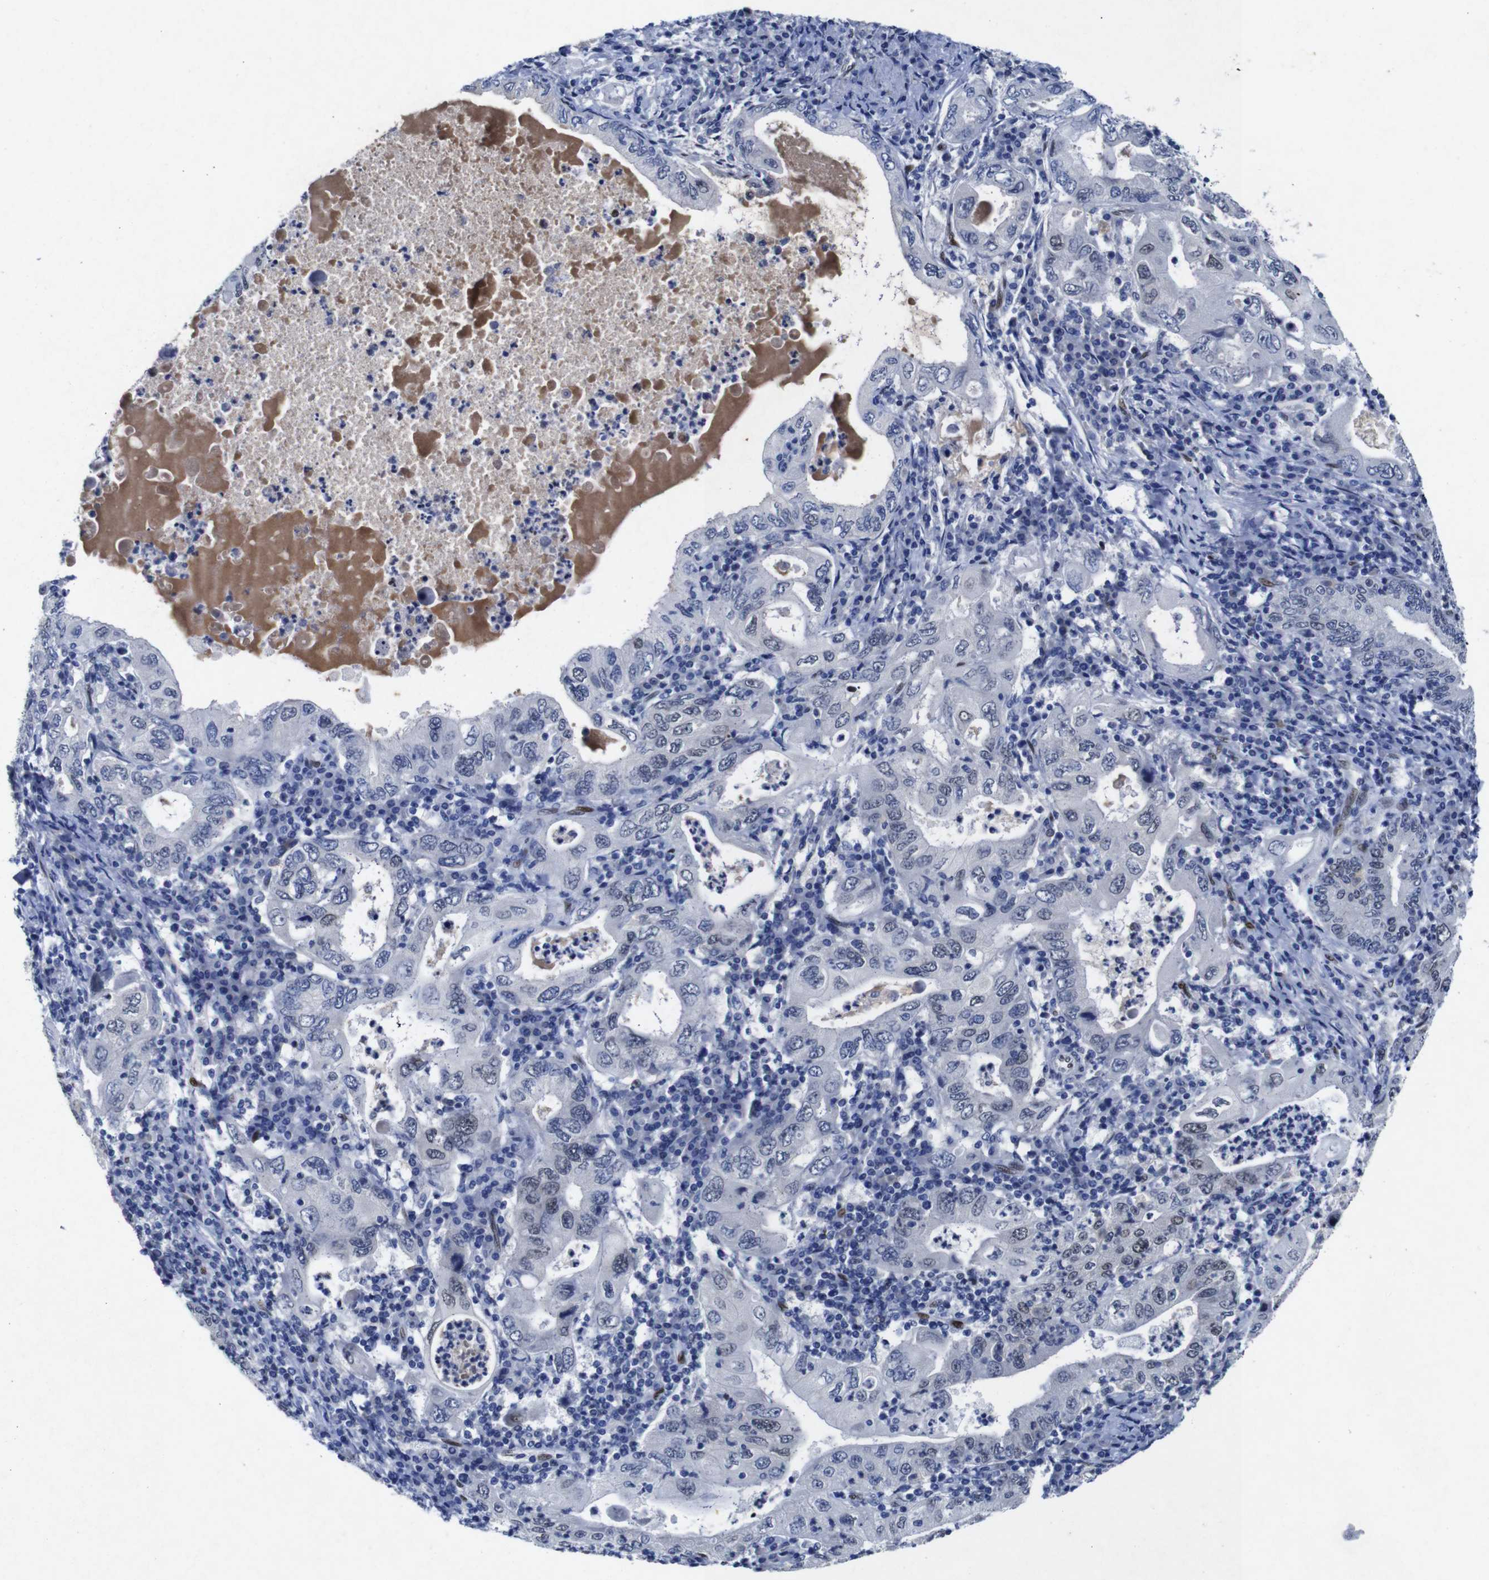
{"staining": {"intensity": "weak", "quantity": "<25%", "location": "nuclear"}, "tissue": "stomach cancer", "cell_type": "Tumor cells", "image_type": "cancer", "snomed": [{"axis": "morphology", "description": "Normal tissue, NOS"}, {"axis": "morphology", "description": "Adenocarcinoma, NOS"}, {"axis": "topography", "description": "Esophagus"}, {"axis": "topography", "description": "Stomach, upper"}, {"axis": "topography", "description": "Peripheral nerve tissue"}], "caption": "IHC micrograph of neoplastic tissue: human stomach adenocarcinoma stained with DAB (3,3'-diaminobenzidine) reveals no significant protein positivity in tumor cells.", "gene": "FOSL2", "patient": {"sex": "male", "age": 62}}